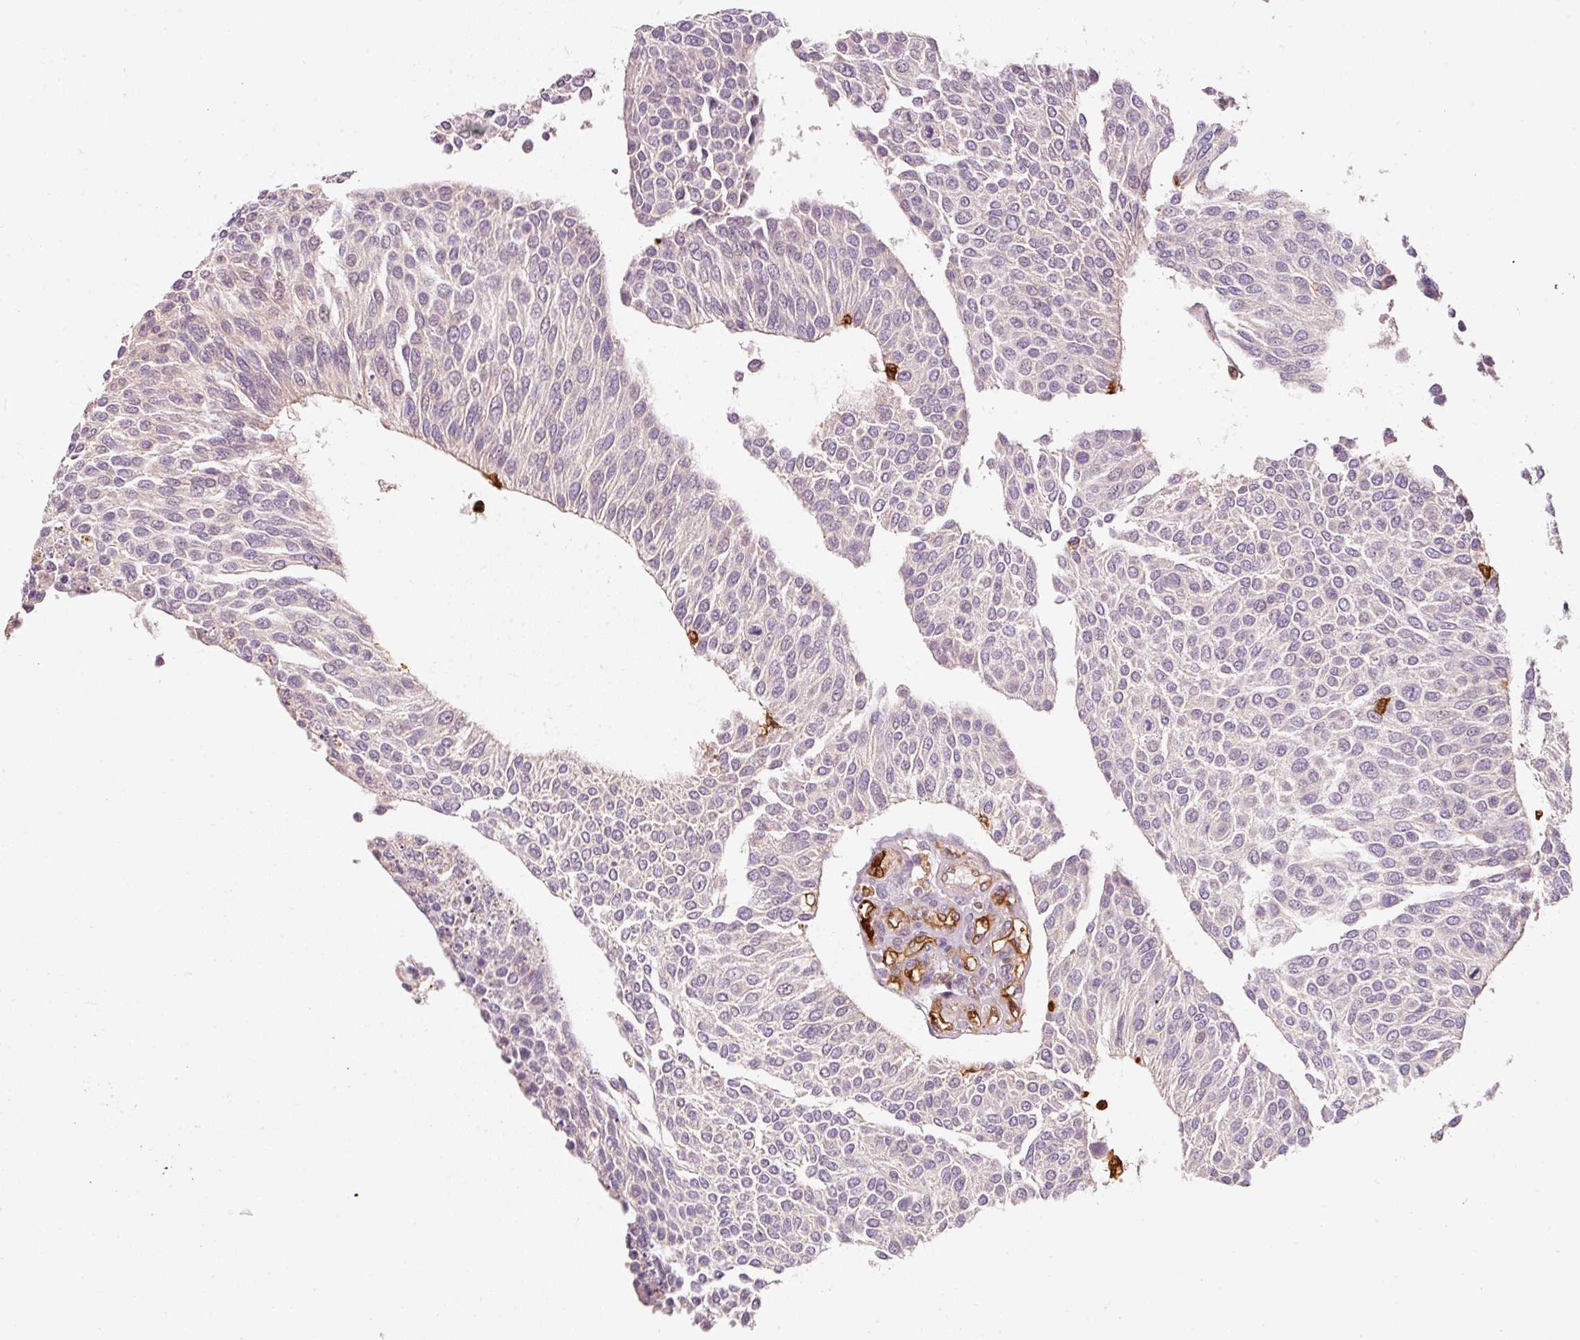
{"staining": {"intensity": "negative", "quantity": "none", "location": "none"}, "tissue": "urothelial cancer", "cell_type": "Tumor cells", "image_type": "cancer", "snomed": [{"axis": "morphology", "description": "Urothelial carcinoma, NOS"}, {"axis": "topography", "description": "Urinary bladder"}], "caption": "This histopathology image is of urothelial cancer stained with immunohistochemistry (IHC) to label a protein in brown with the nuclei are counter-stained blue. There is no staining in tumor cells. (DAB immunohistochemistry visualized using brightfield microscopy, high magnification).", "gene": "IQGAP2", "patient": {"sex": "male", "age": 55}}